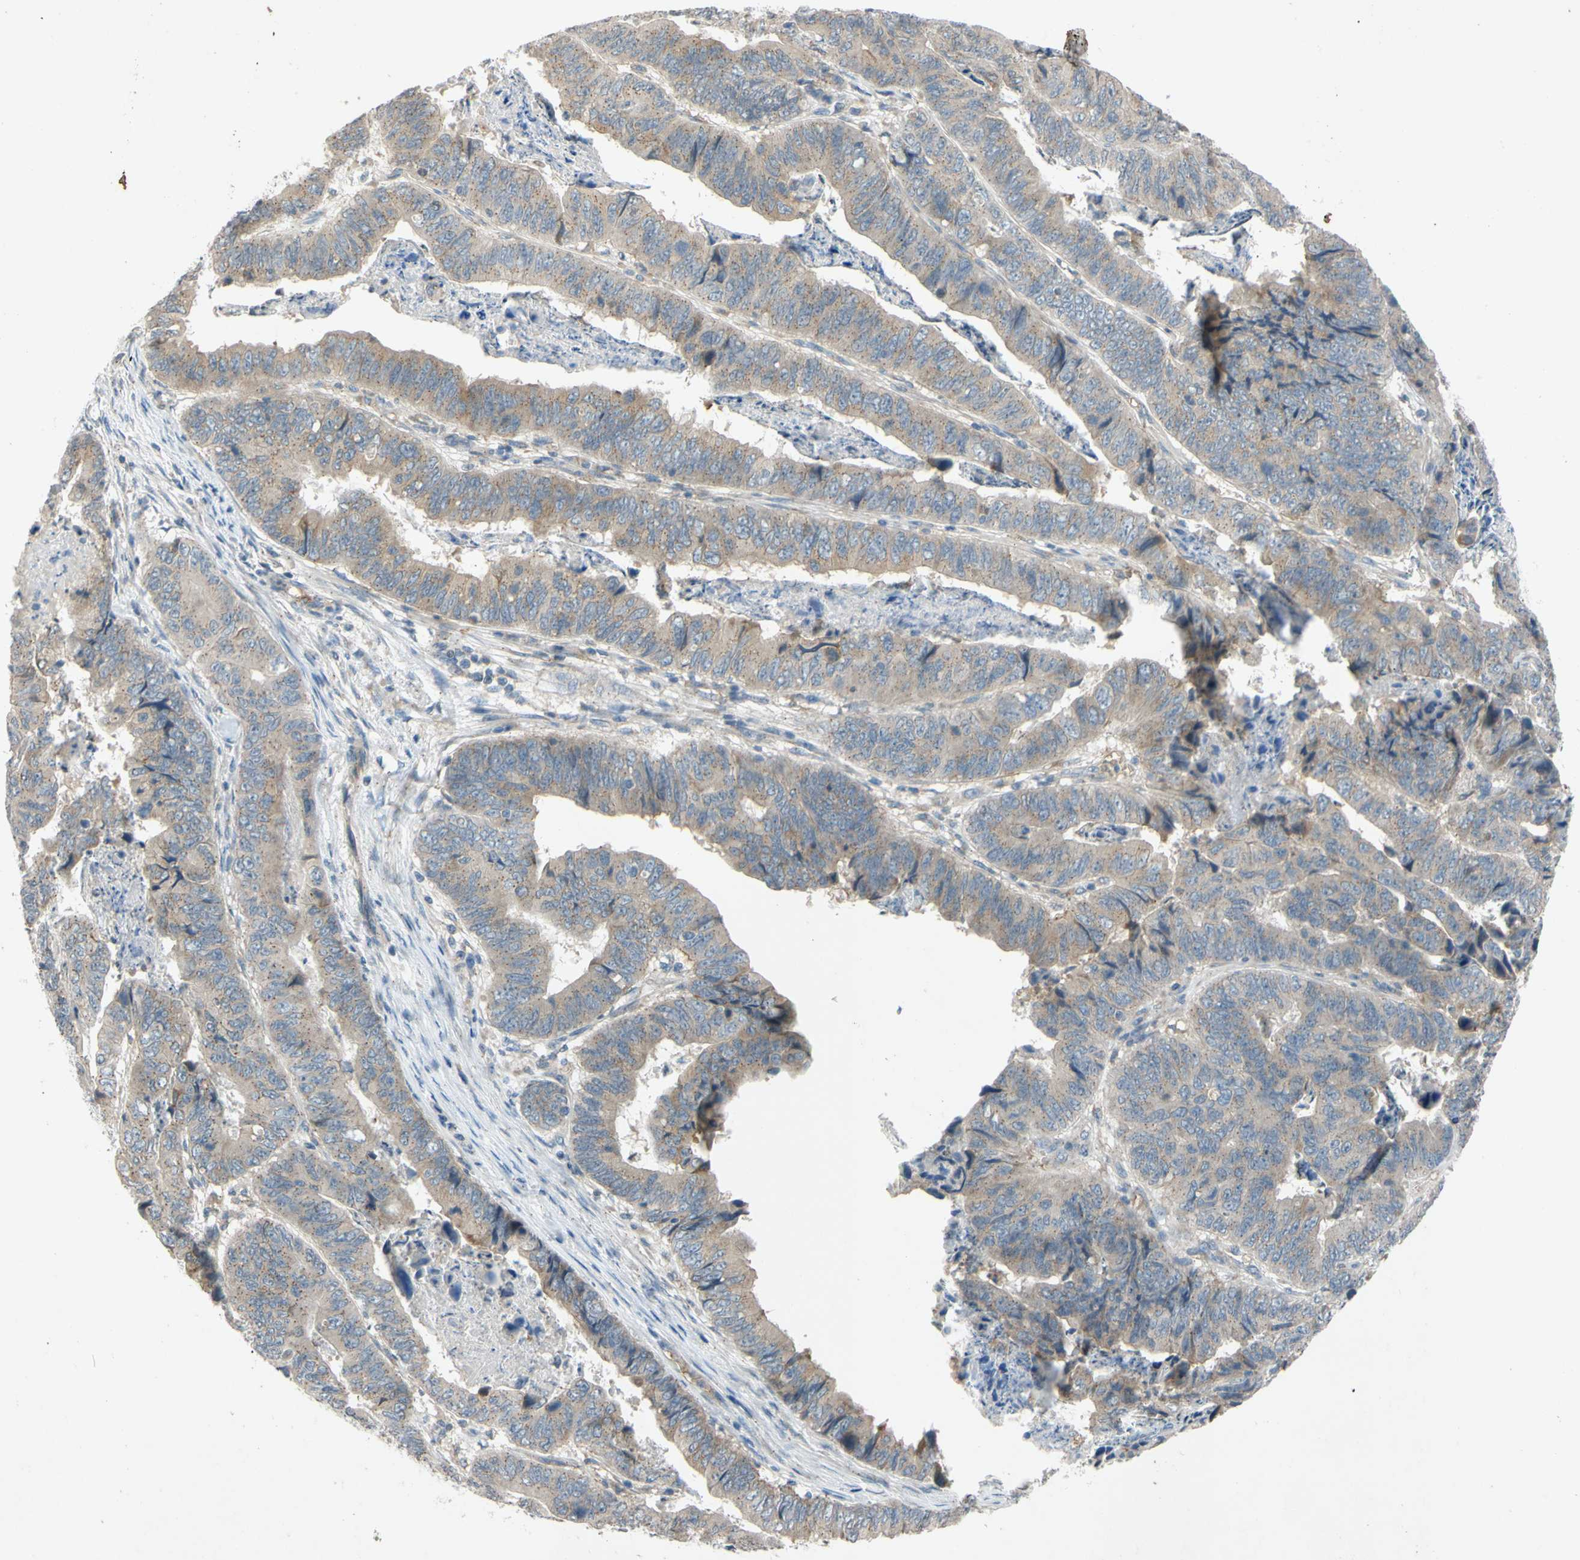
{"staining": {"intensity": "weak", "quantity": ">75%", "location": "cytoplasmic/membranous"}, "tissue": "stomach cancer", "cell_type": "Tumor cells", "image_type": "cancer", "snomed": [{"axis": "morphology", "description": "Adenocarcinoma, NOS"}, {"axis": "topography", "description": "Stomach, lower"}], "caption": "Tumor cells show weak cytoplasmic/membranous positivity in approximately >75% of cells in adenocarcinoma (stomach). The staining was performed using DAB (3,3'-diaminobenzidine), with brown indicating positive protein expression. Nuclei are stained blue with hematoxylin.", "gene": "ADD2", "patient": {"sex": "male", "age": 77}}